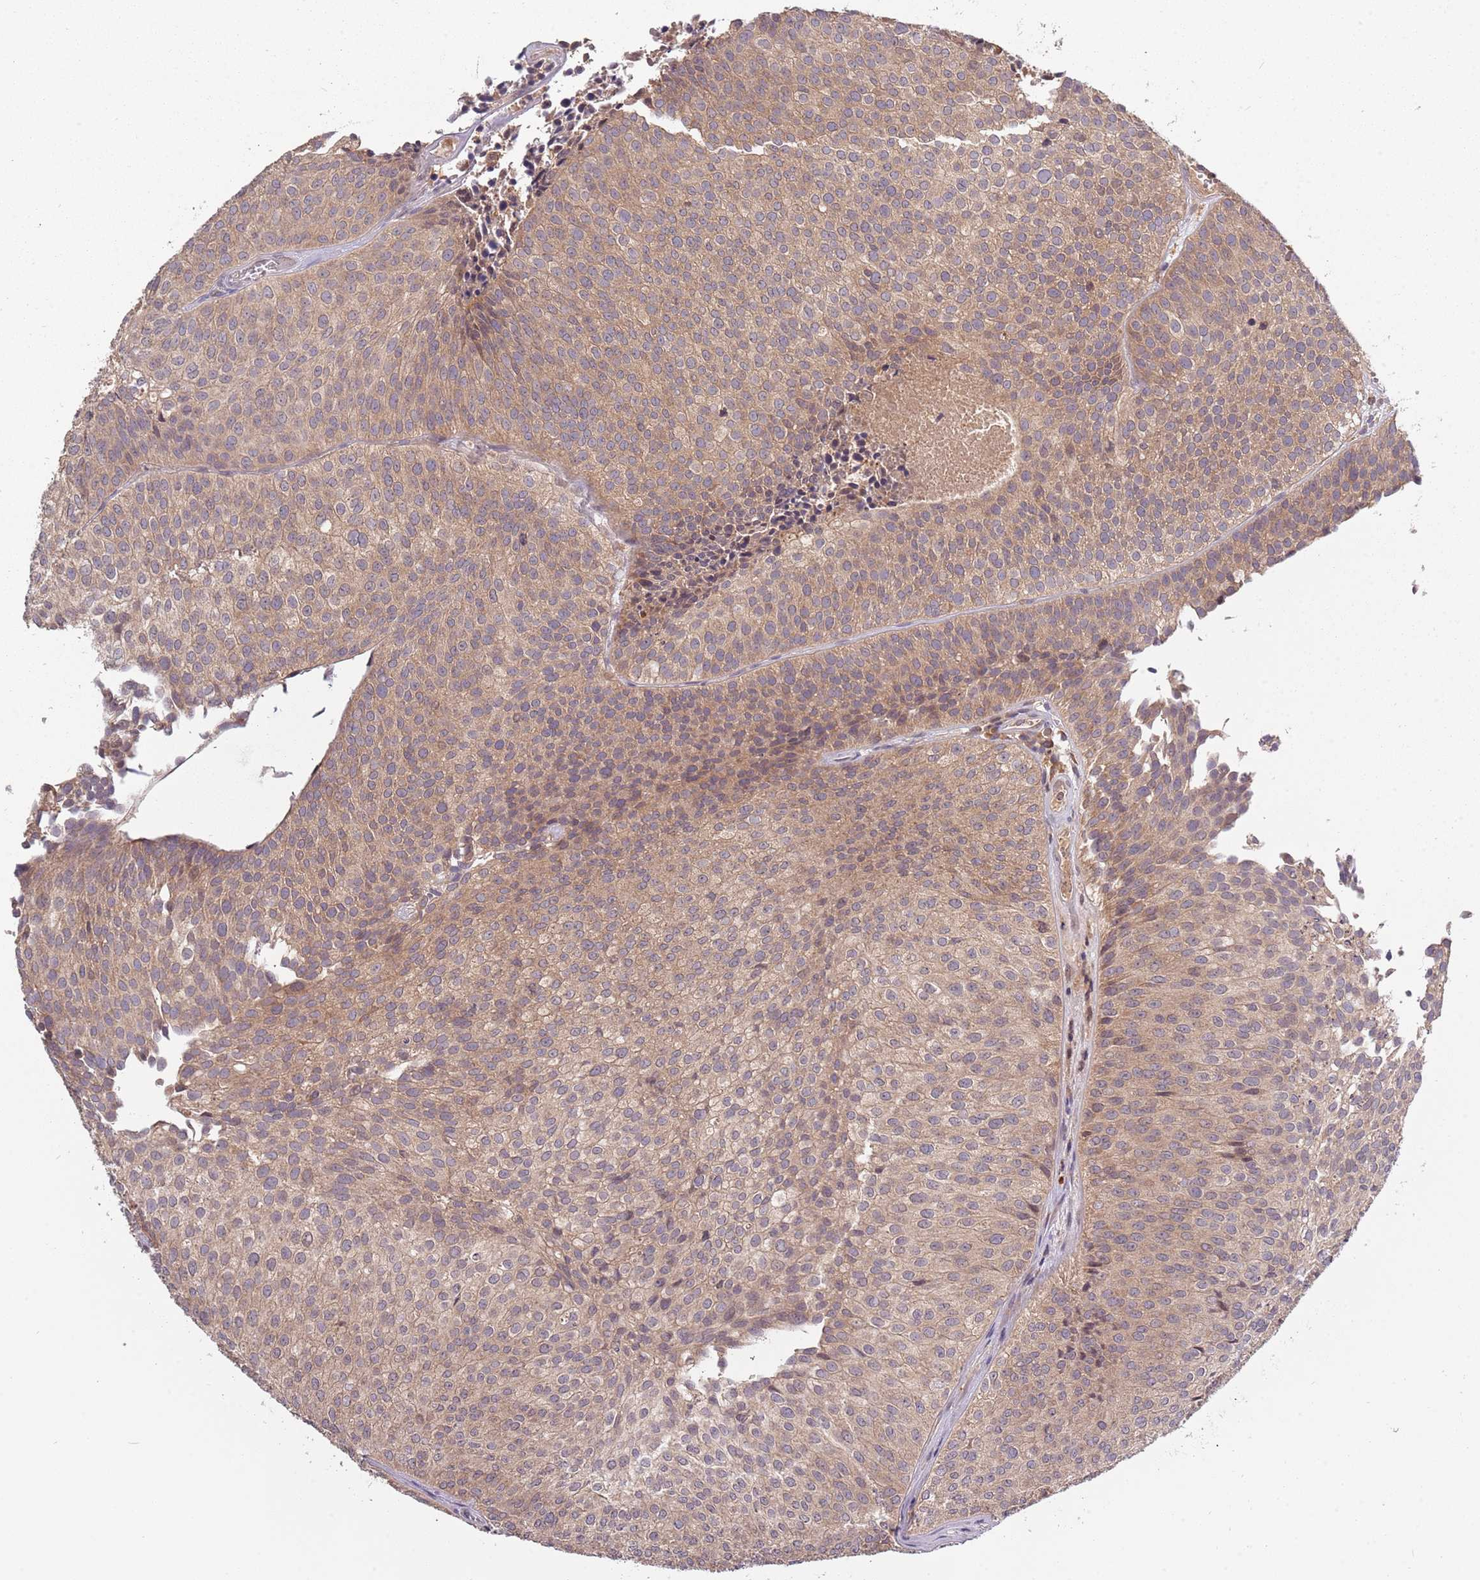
{"staining": {"intensity": "weak", "quantity": "25%-75%", "location": "cytoplasmic/membranous"}, "tissue": "urothelial cancer", "cell_type": "Tumor cells", "image_type": "cancer", "snomed": [{"axis": "morphology", "description": "Urothelial carcinoma, Low grade"}, {"axis": "topography", "description": "Urinary bladder"}], "caption": "Immunohistochemistry (IHC) of human low-grade urothelial carcinoma exhibits low levels of weak cytoplasmic/membranous staining in about 25%-75% of tumor cells. (Brightfield microscopy of DAB IHC at high magnification).", "gene": "USP32", "patient": {"sex": "male", "age": 84}}